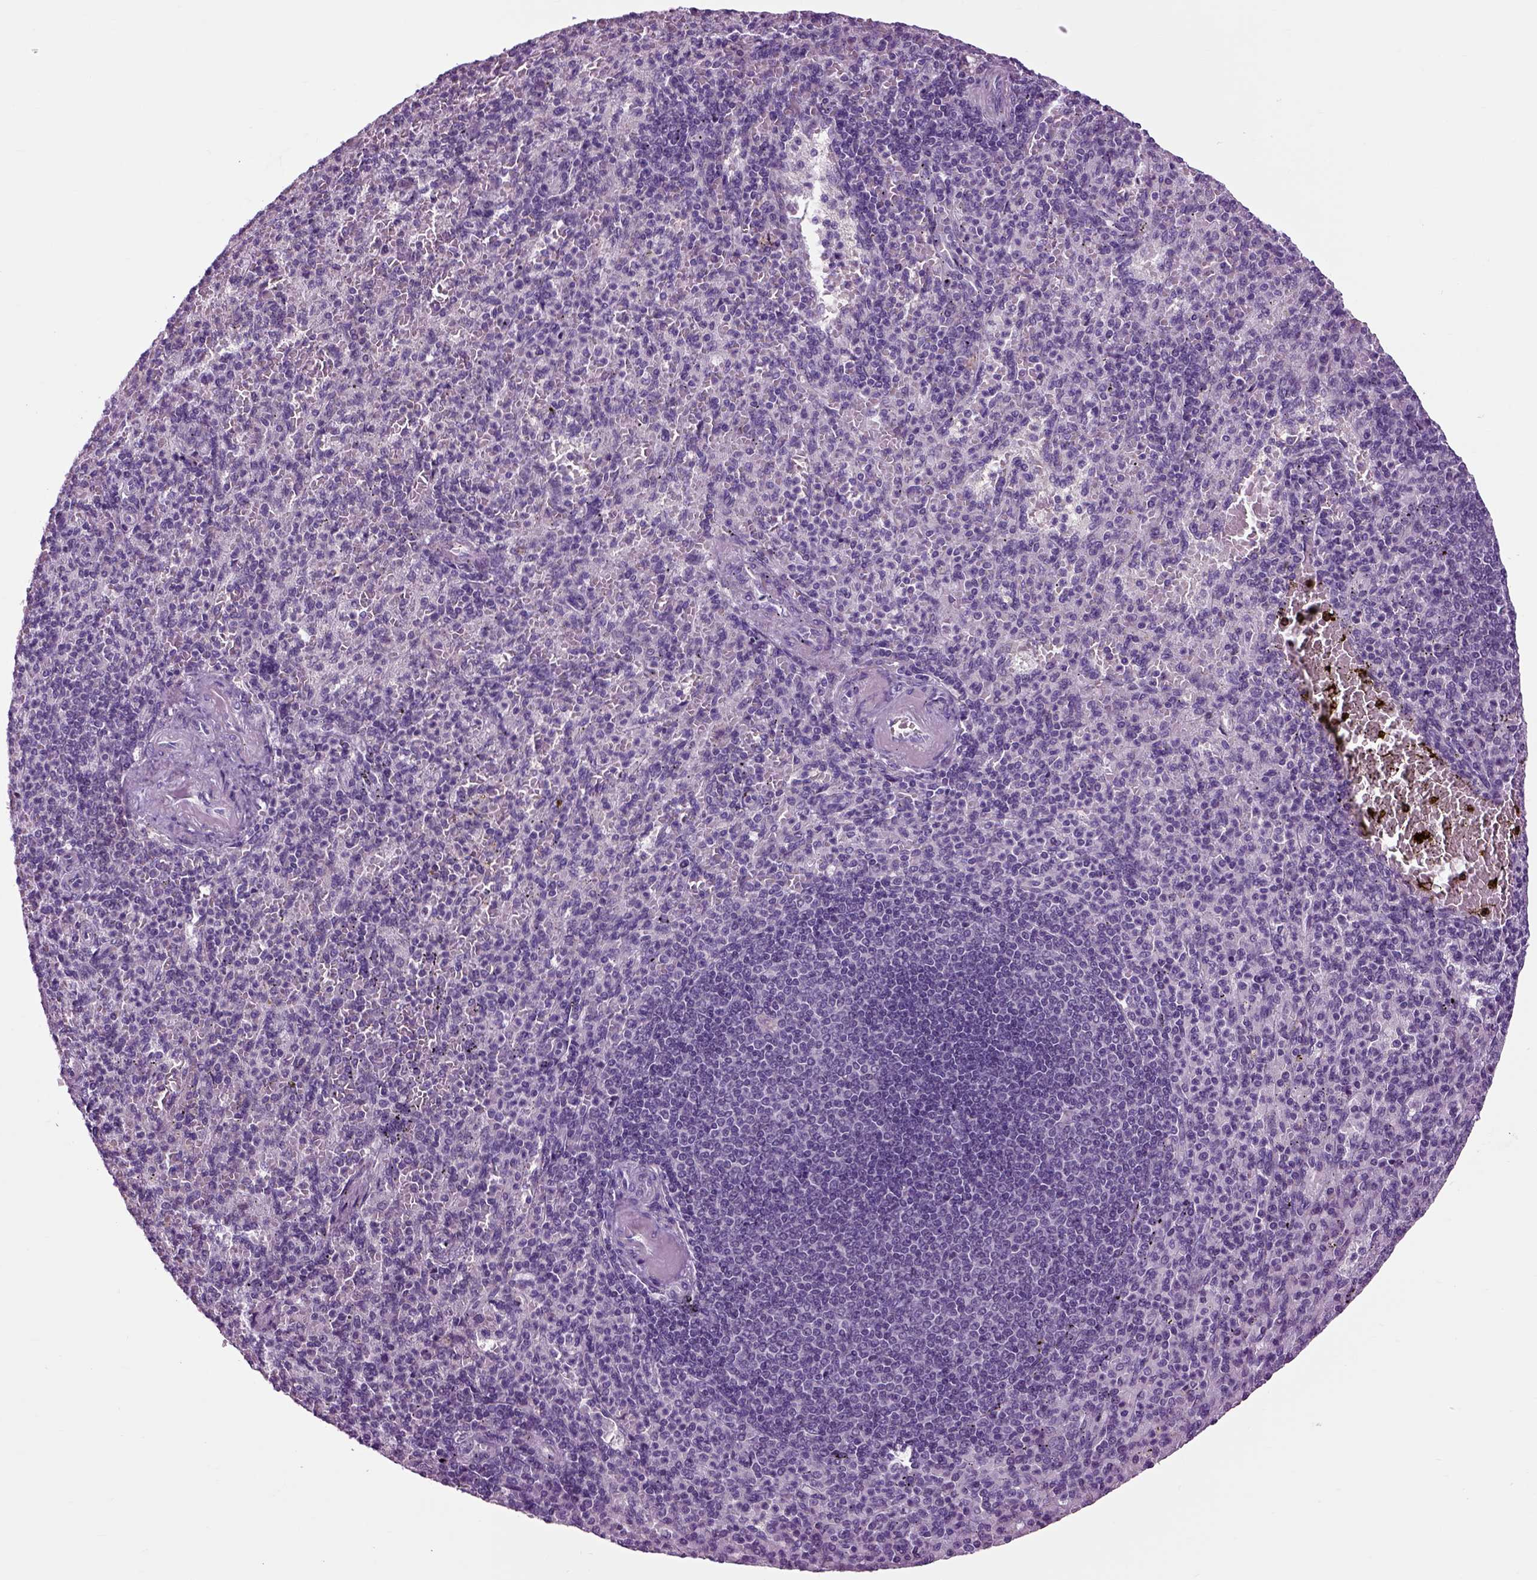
{"staining": {"intensity": "negative", "quantity": "none", "location": "none"}, "tissue": "spleen", "cell_type": "Cells in red pulp", "image_type": "normal", "snomed": [{"axis": "morphology", "description": "Normal tissue, NOS"}, {"axis": "topography", "description": "Spleen"}], "caption": "An IHC histopathology image of benign spleen is shown. There is no staining in cells in red pulp of spleen.", "gene": "ARHGAP11A", "patient": {"sex": "female", "age": 74}}